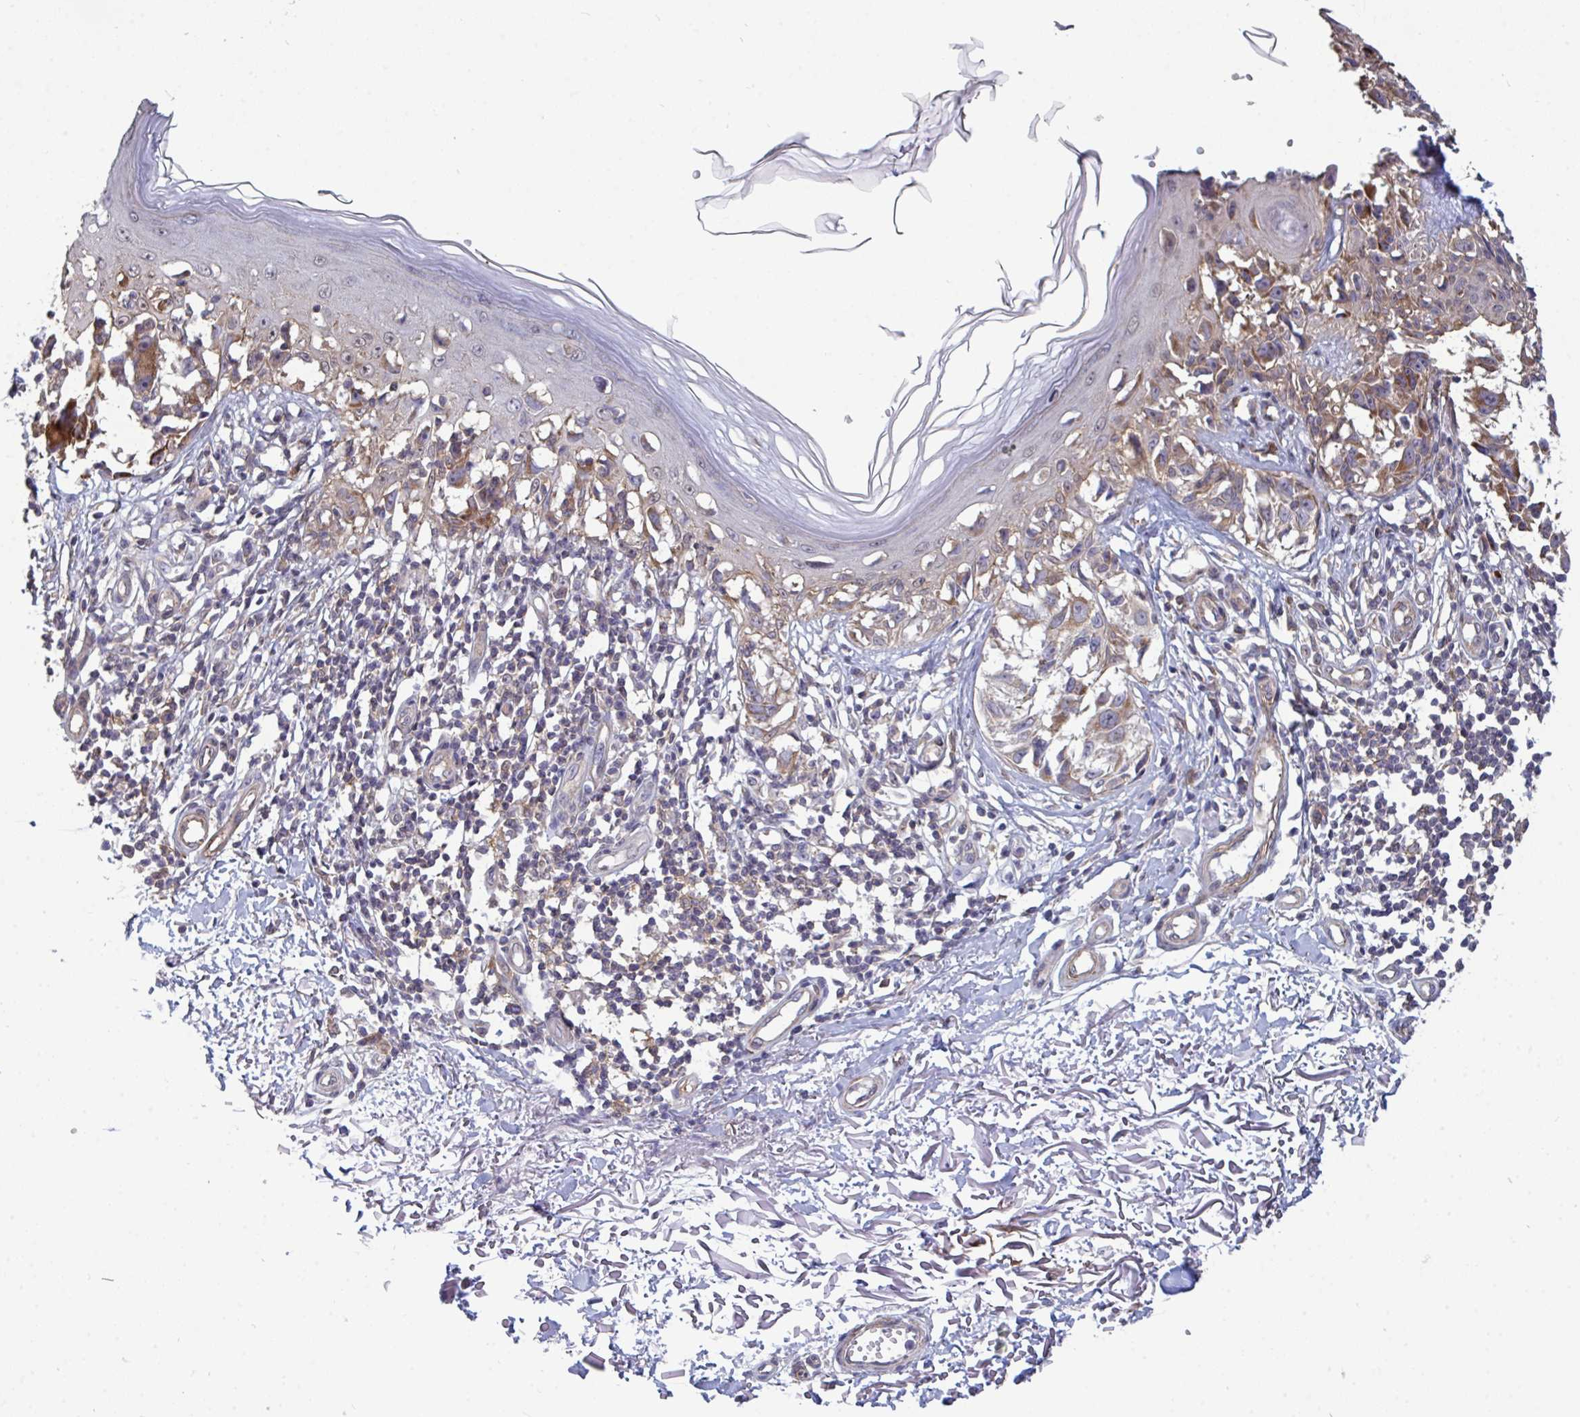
{"staining": {"intensity": "weak", "quantity": "25%-75%", "location": "cytoplasmic/membranous"}, "tissue": "melanoma", "cell_type": "Tumor cells", "image_type": "cancer", "snomed": [{"axis": "morphology", "description": "Malignant melanoma, NOS"}, {"axis": "topography", "description": "Skin"}], "caption": "Weak cytoplasmic/membranous protein expression is present in approximately 25%-75% of tumor cells in malignant melanoma. (Stains: DAB (3,3'-diaminobenzidine) in brown, nuclei in blue, Microscopy: brightfield microscopy at high magnification).", "gene": "ISCU", "patient": {"sex": "male", "age": 73}}